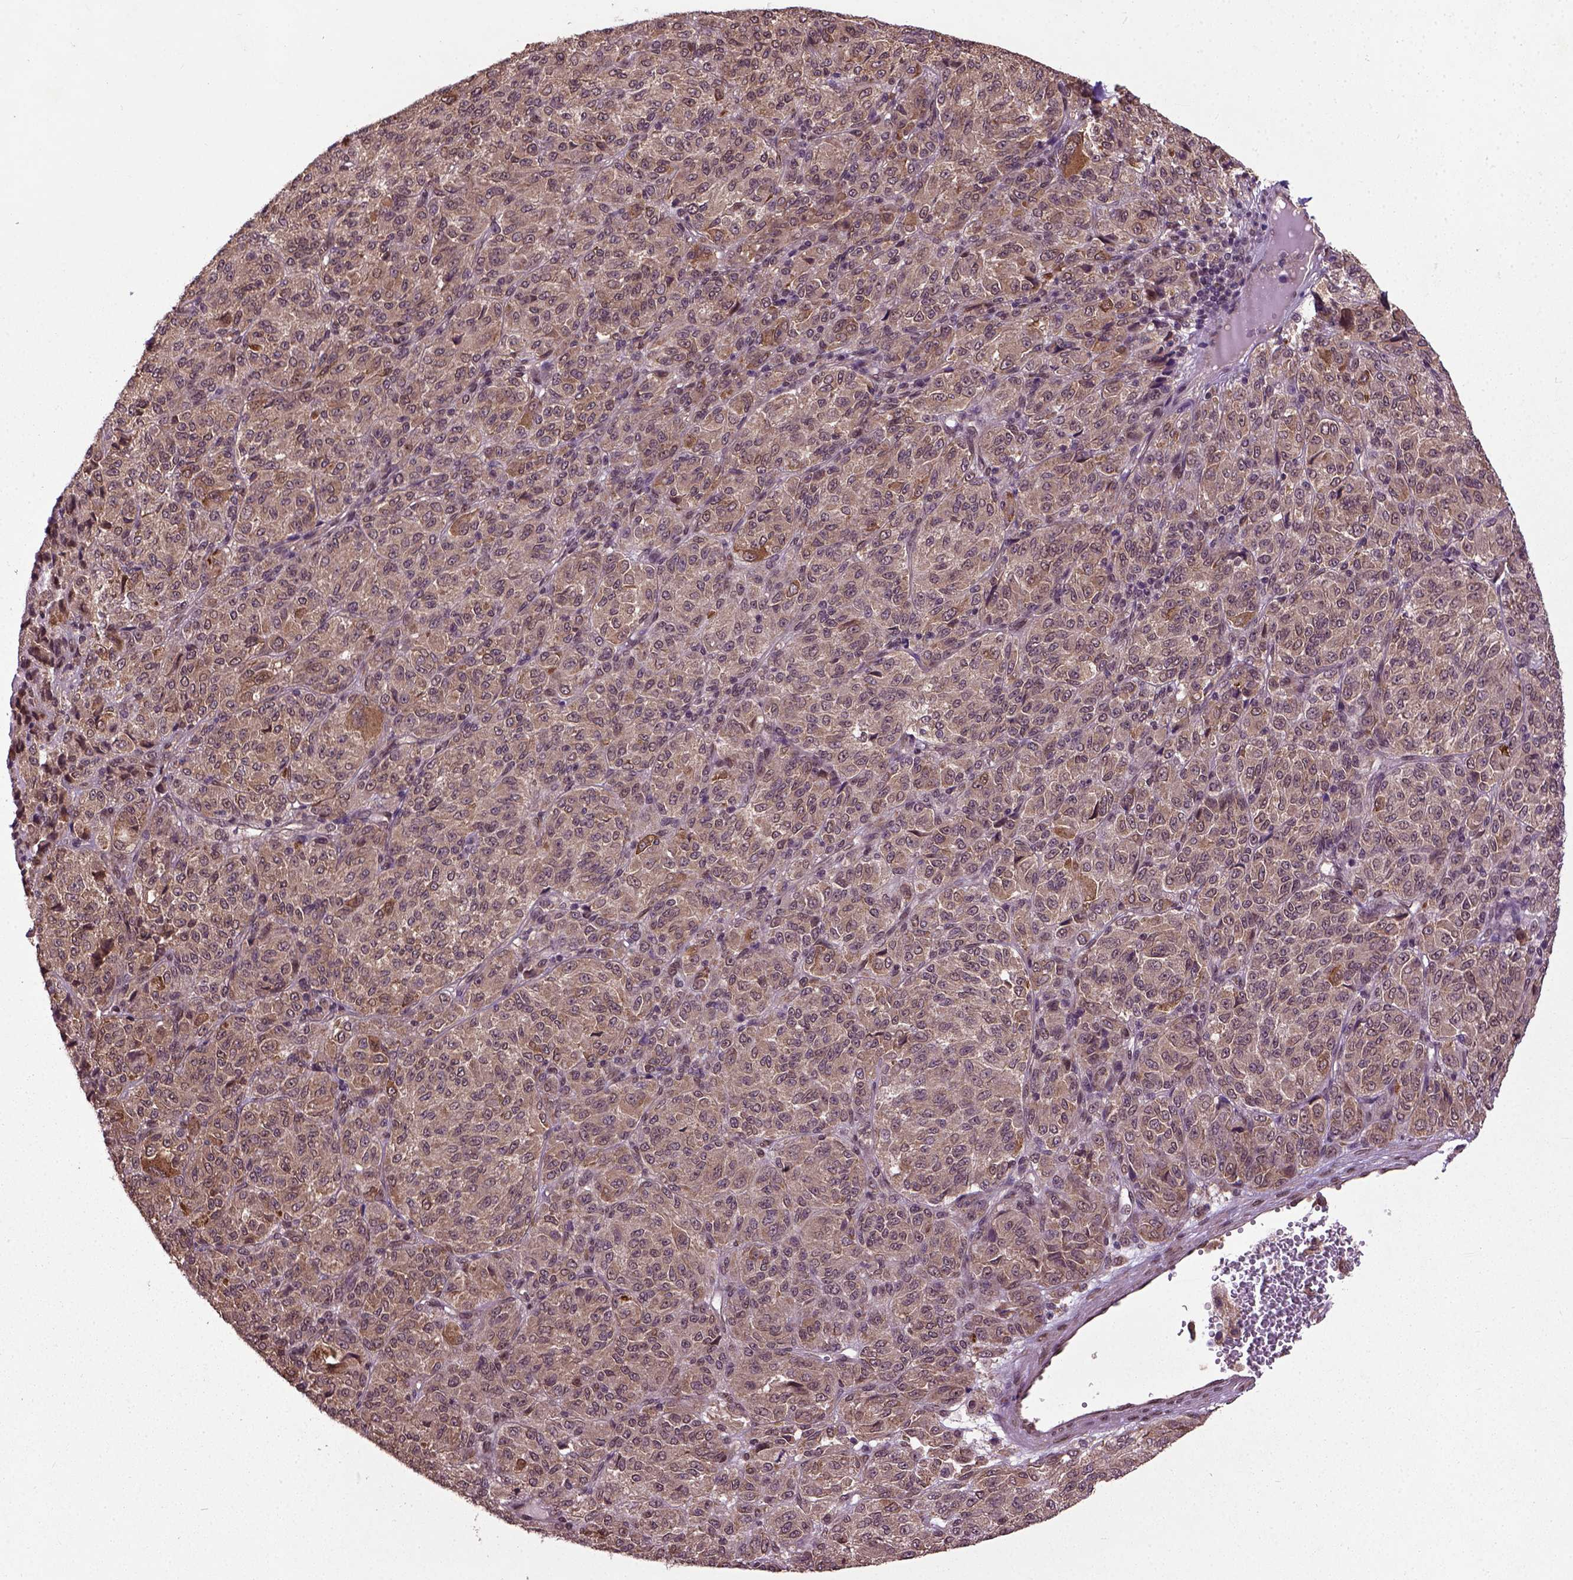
{"staining": {"intensity": "moderate", "quantity": ">75%", "location": "cytoplasmic/membranous"}, "tissue": "melanoma", "cell_type": "Tumor cells", "image_type": "cancer", "snomed": [{"axis": "morphology", "description": "Malignant melanoma, Metastatic site"}, {"axis": "topography", "description": "Brain"}], "caption": "IHC (DAB (3,3'-diaminobenzidine)) staining of human malignant melanoma (metastatic site) exhibits moderate cytoplasmic/membranous protein staining in about >75% of tumor cells. (Stains: DAB (3,3'-diaminobenzidine) in brown, nuclei in blue, Microscopy: brightfield microscopy at high magnification).", "gene": "UBA3", "patient": {"sex": "female", "age": 56}}